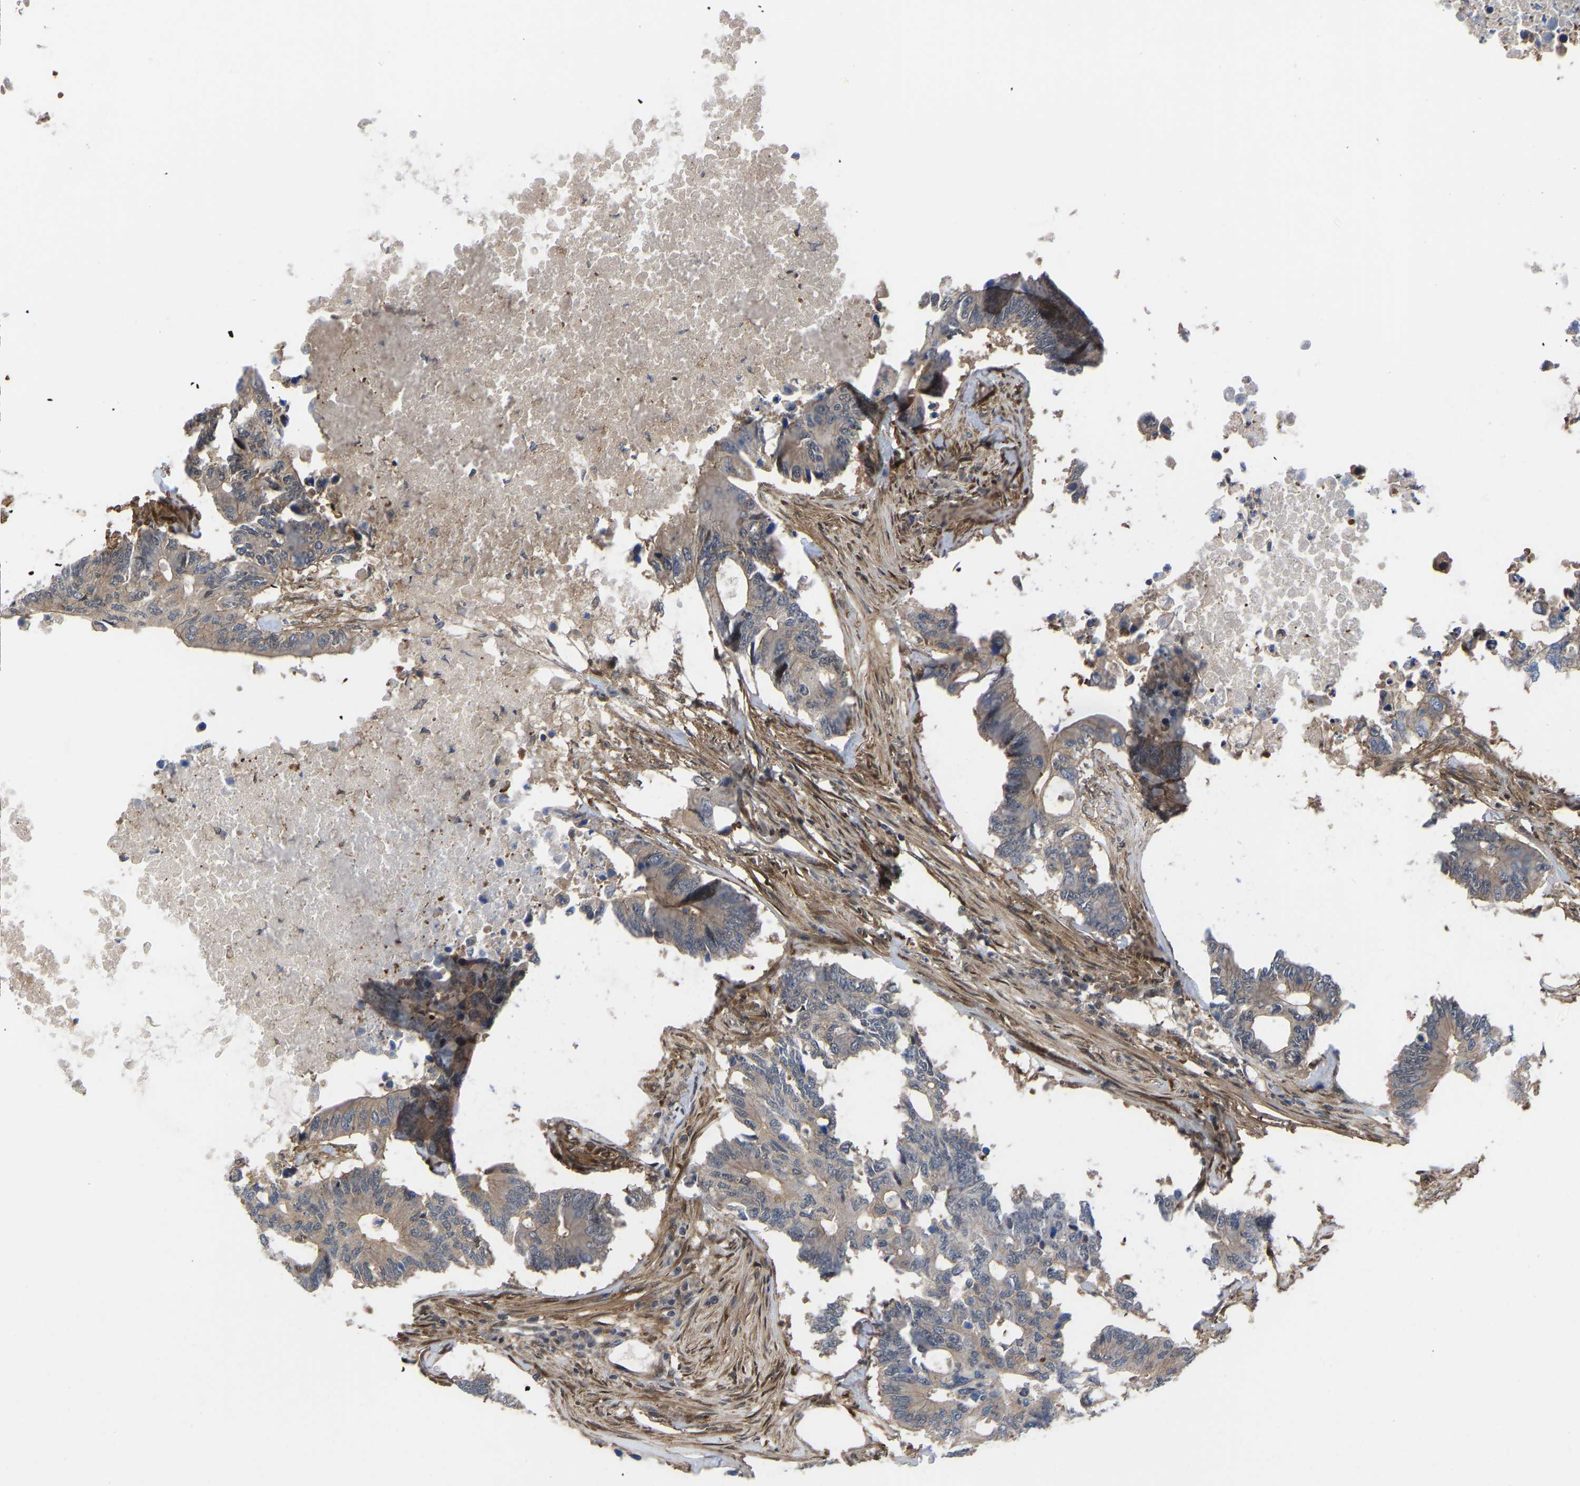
{"staining": {"intensity": "weak", "quantity": ">75%", "location": "cytoplasmic/membranous"}, "tissue": "colorectal cancer", "cell_type": "Tumor cells", "image_type": "cancer", "snomed": [{"axis": "morphology", "description": "Adenocarcinoma, NOS"}, {"axis": "topography", "description": "Colon"}], "caption": "Human colorectal adenocarcinoma stained with a brown dye reveals weak cytoplasmic/membranous positive staining in approximately >75% of tumor cells.", "gene": "CYP7B1", "patient": {"sex": "male", "age": 71}}